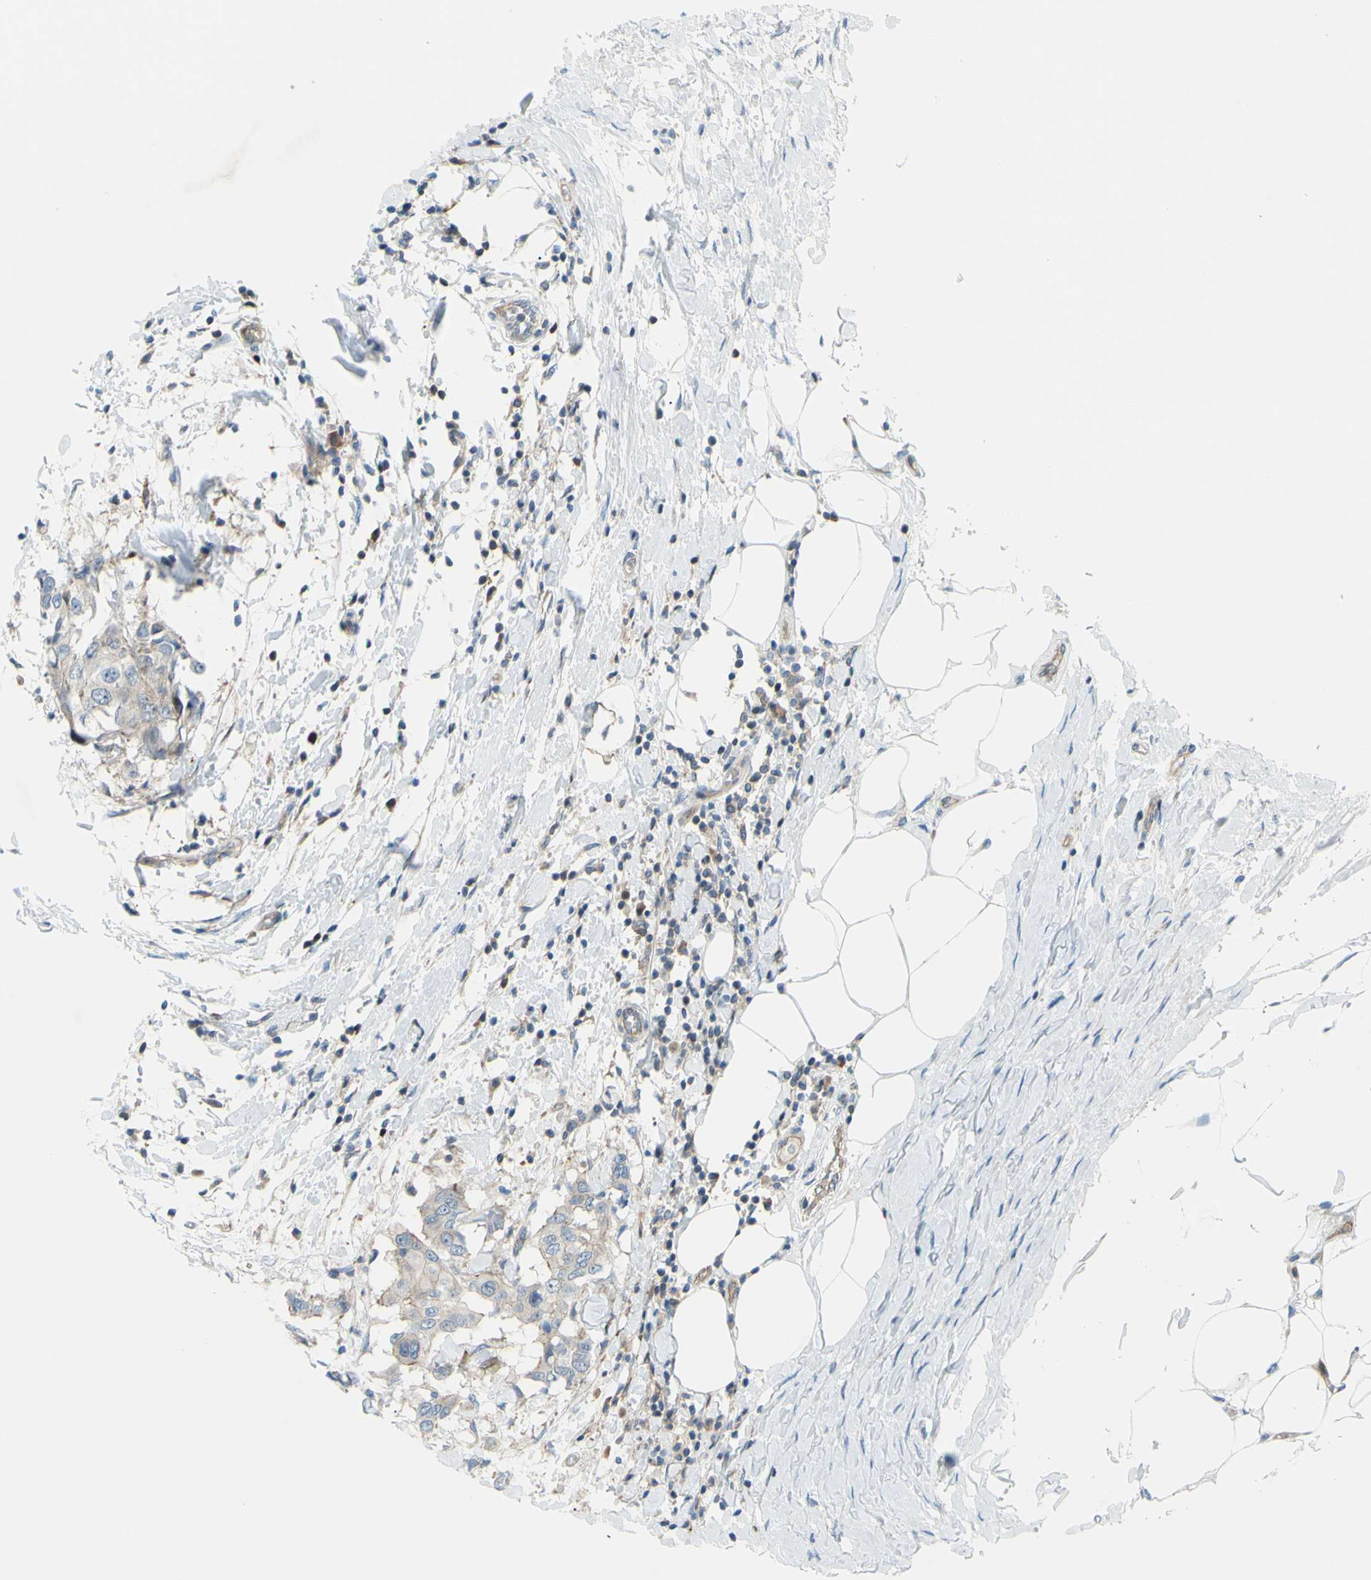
{"staining": {"intensity": "weak", "quantity": "<25%", "location": "cytoplasmic/membranous"}, "tissue": "breast cancer", "cell_type": "Tumor cells", "image_type": "cancer", "snomed": [{"axis": "morphology", "description": "Duct carcinoma"}, {"axis": "topography", "description": "Breast"}], "caption": "Immunohistochemistry (IHC) photomicrograph of neoplastic tissue: invasive ductal carcinoma (breast) stained with DAB displays no significant protein staining in tumor cells. Brightfield microscopy of IHC stained with DAB (3,3'-diaminobenzidine) (brown) and hematoxylin (blue), captured at high magnification.", "gene": "PAK2", "patient": {"sex": "female", "age": 27}}